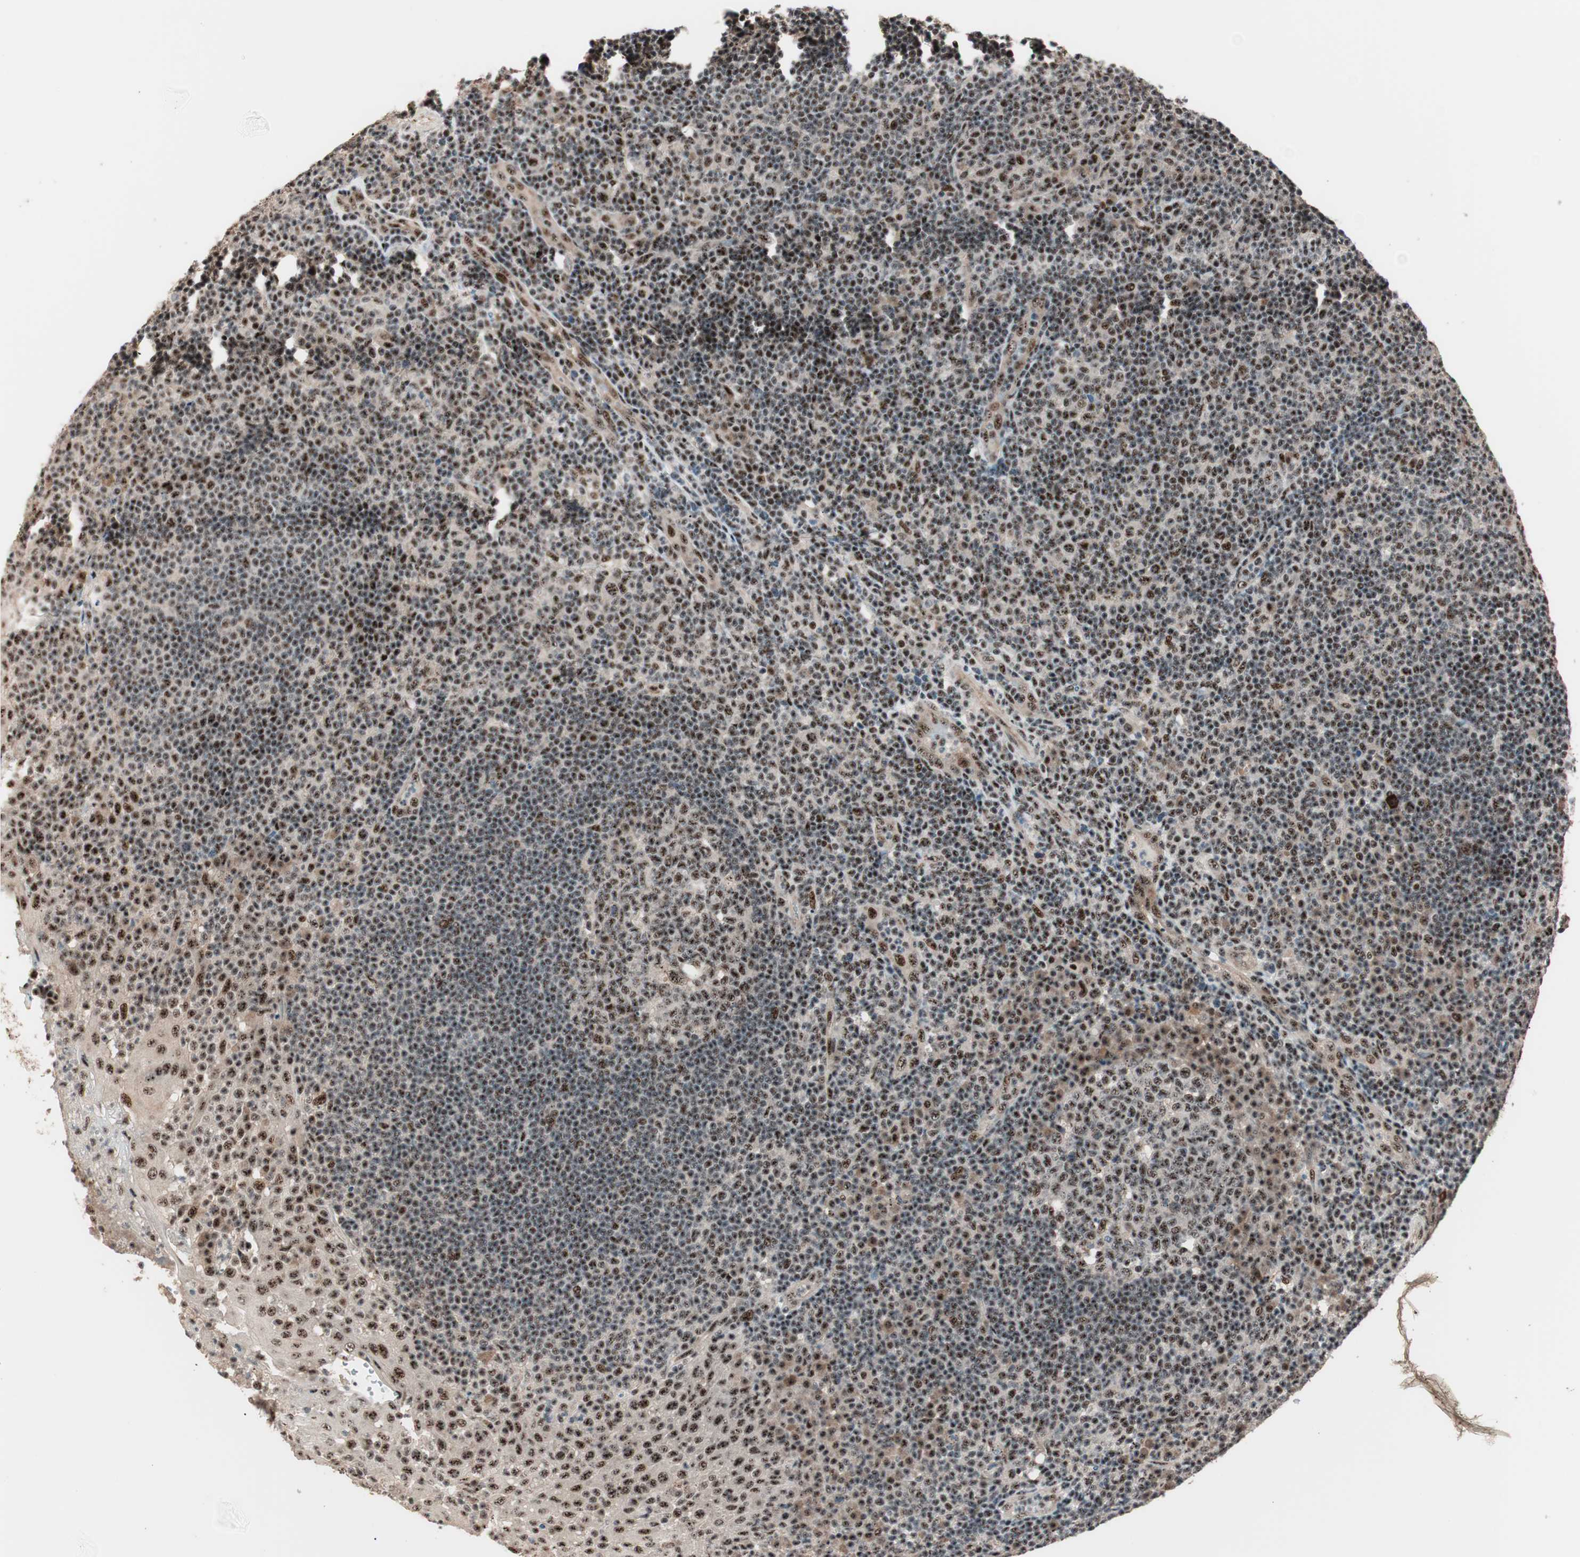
{"staining": {"intensity": "strong", "quantity": ">75%", "location": "nuclear"}, "tissue": "tonsil", "cell_type": "Germinal center cells", "image_type": "normal", "snomed": [{"axis": "morphology", "description": "Normal tissue, NOS"}, {"axis": "topography", "description": "Tonsil"}], "caption": "Tonsil stained with DAB (3,3'-diaminobenzidine) immunohistochemistry displays high levels of strong nuclear staining in about >75% of germinal center cells.", "gene": "NR5A2", "patient": {"sex": "female", "age": 40}}